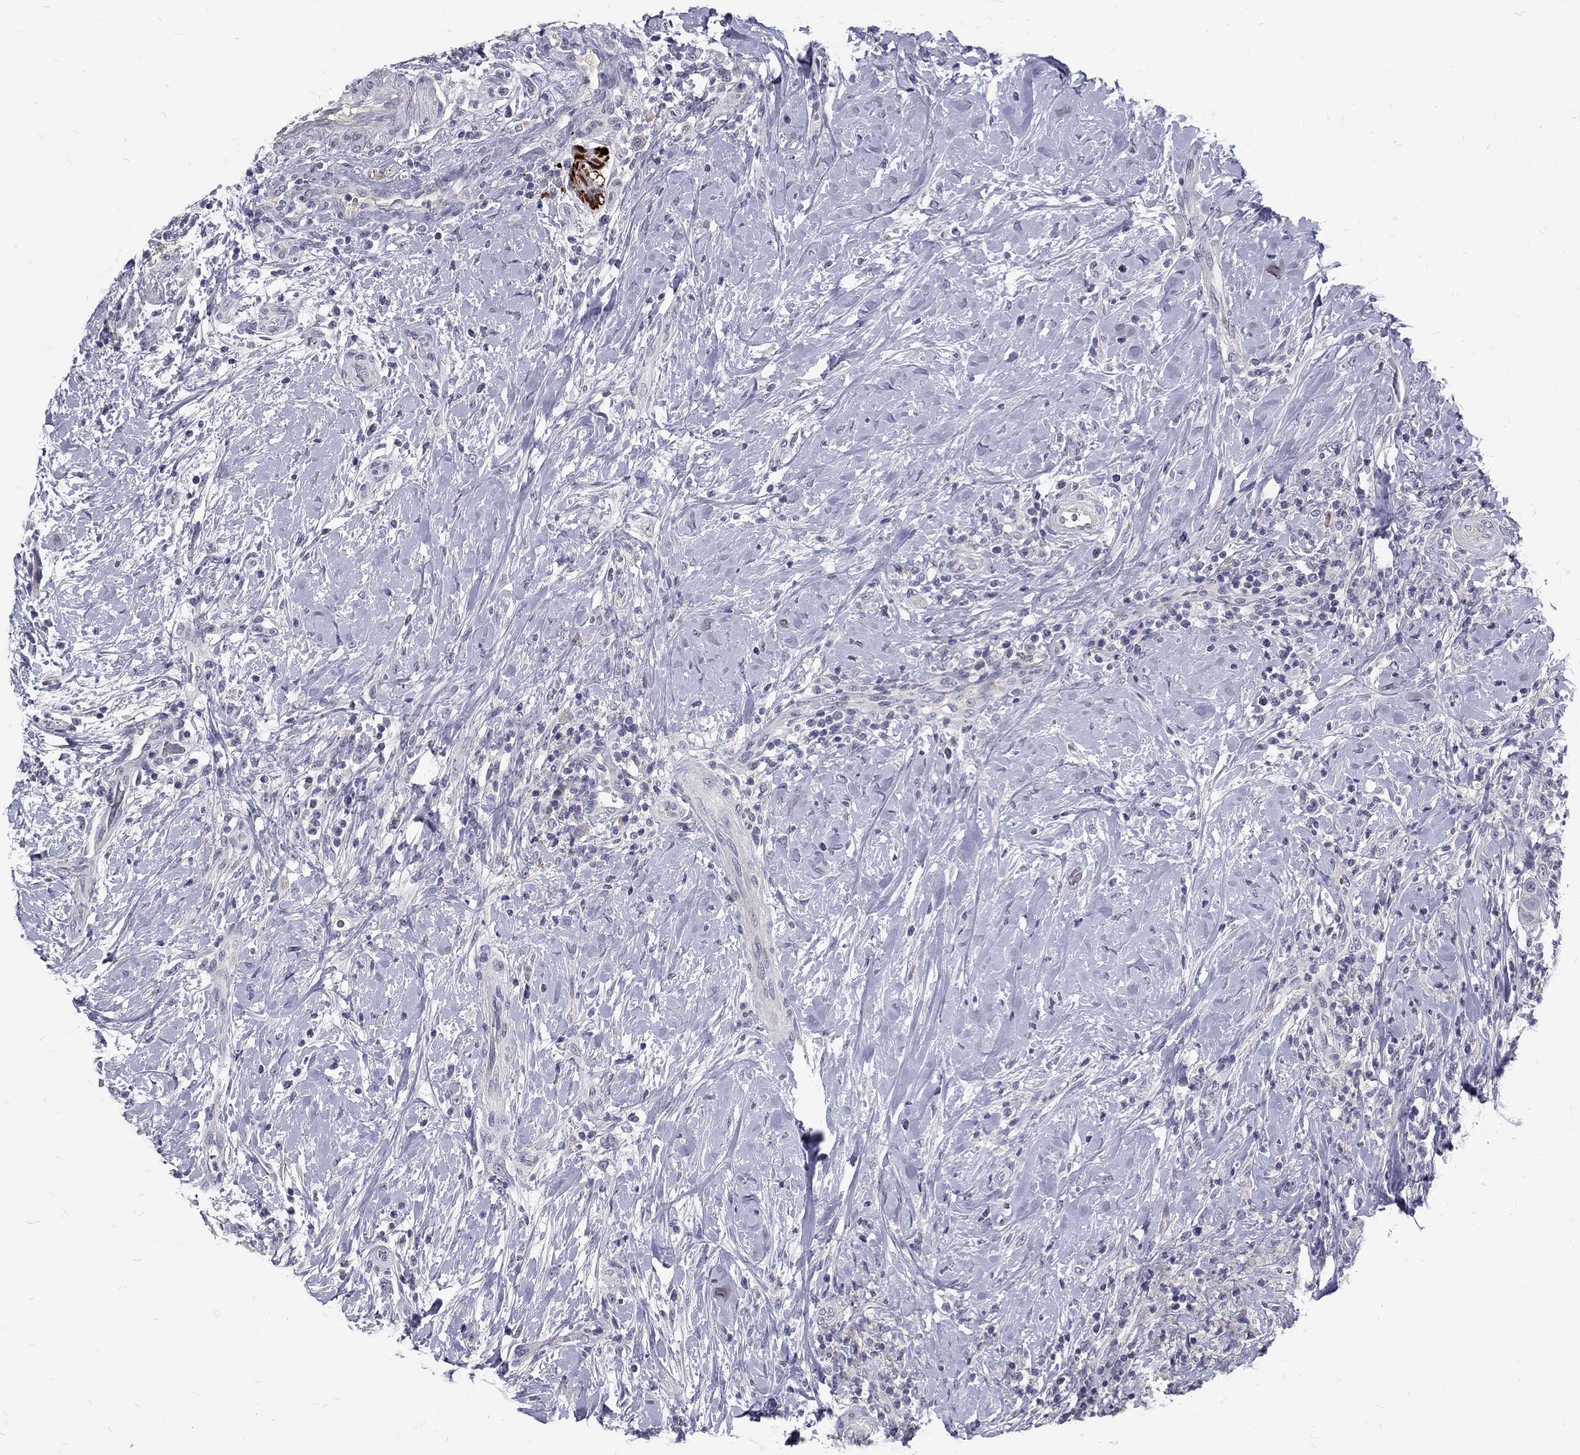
{"staining": {"intensity": "negative", "quantity": "none", "location": "none"}, "tissue": "head and neck cancer", "cell_type": "Tumor cells", "image_type": "cancer", "snomed": [{"axis": "morphology", "description": "Squamous cell carcinoma, NOS"}, {"axis": "topography", "description": "Head-Neck"}], "caption": "This is an IHC photomicrograph of head and neck cancer. There is no expression in tumor cells.", "gene": "NOS1", "patient": {"sex": "male", "age": 69}}